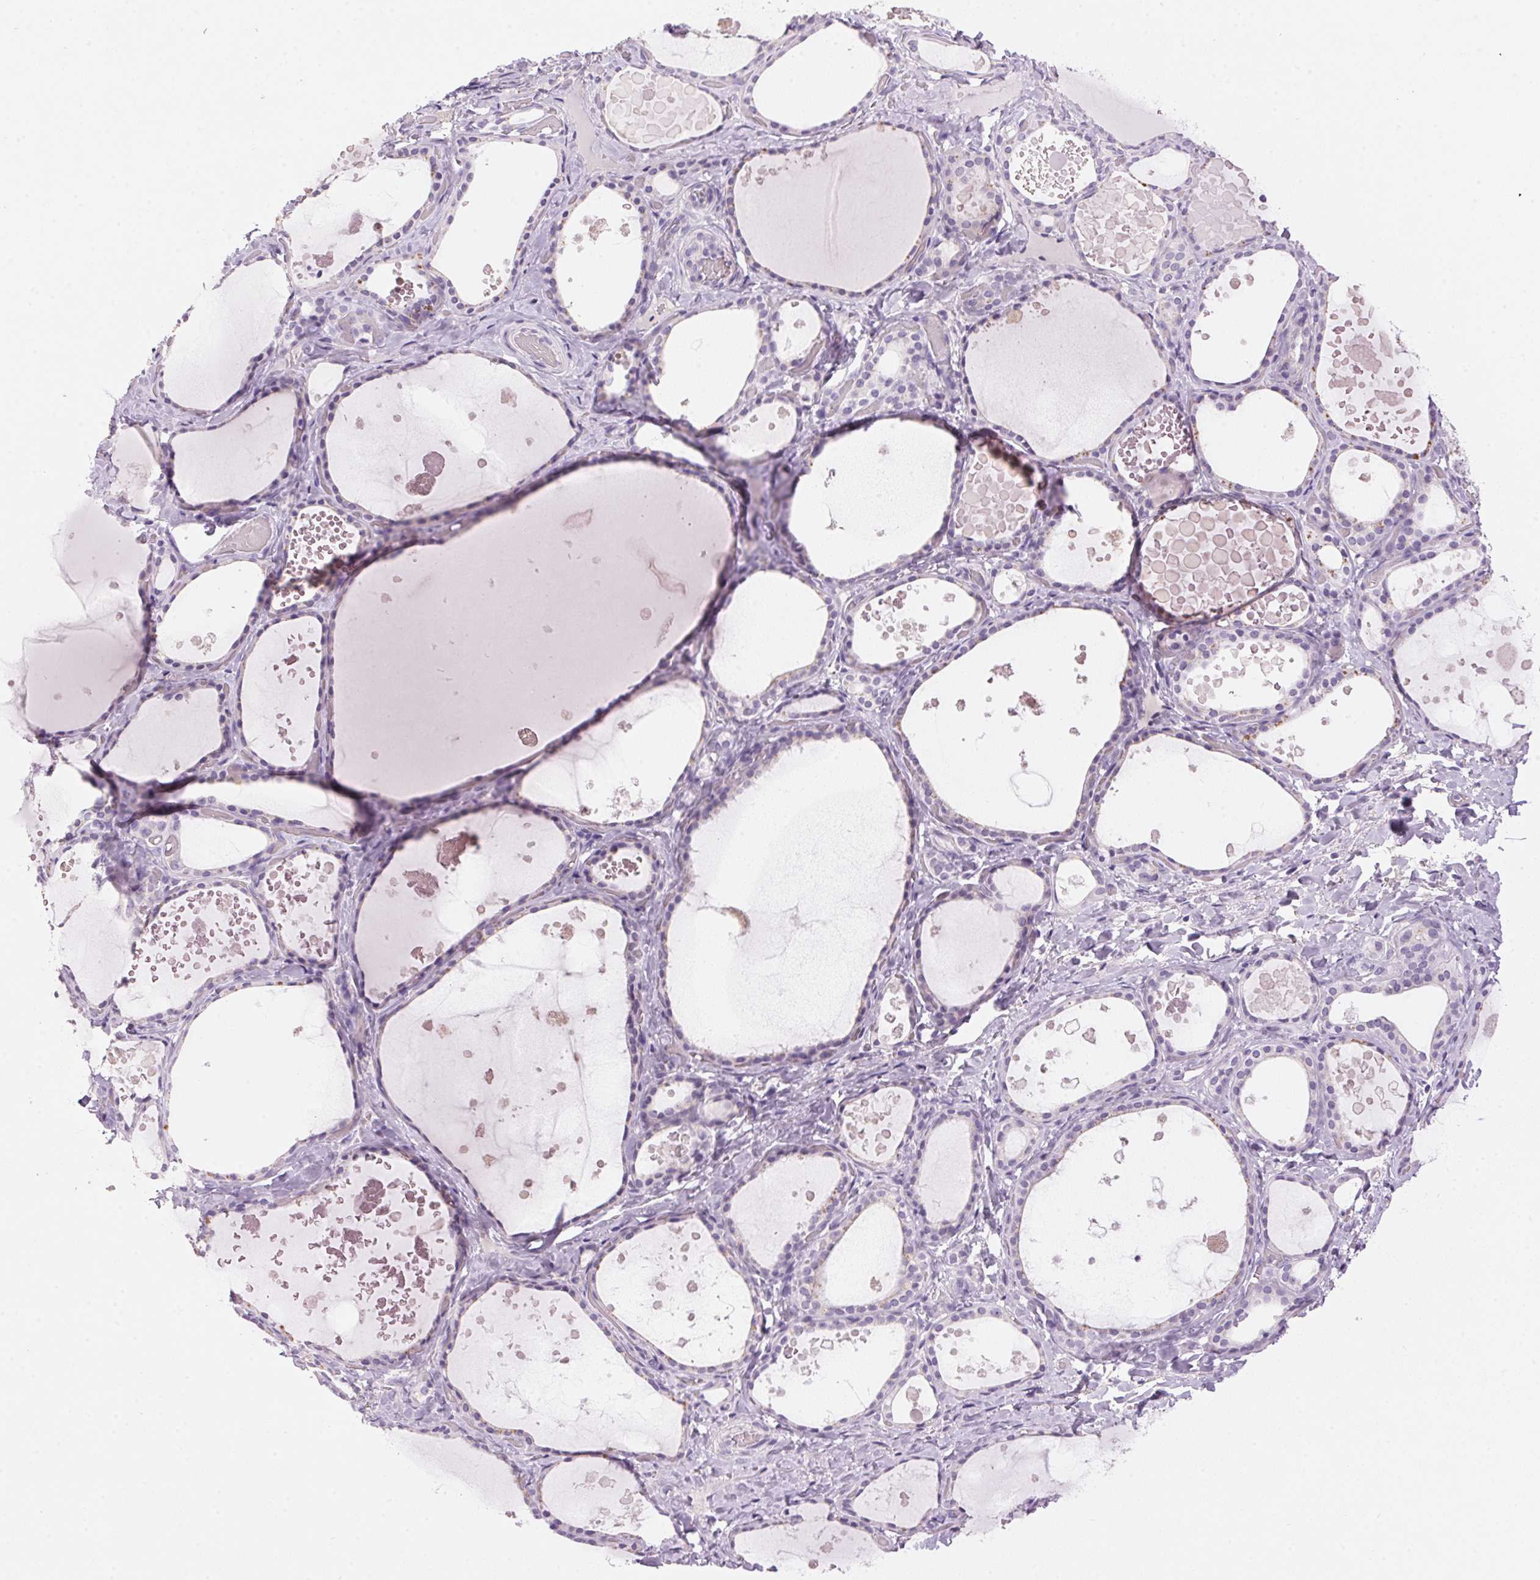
{"staining": {"intensity": "negative", "quantity": "none", "location": "none"}, "tissue": "thyroid gland", "cell_type": "Glandular cells", "image_type": "normal", "snomed": [{"axis": "morphology", "description": "Normal tissue, NOS"}, {"axis": "topography", "description": "Thyroid gland"}], "caption": "DAB (3,3'-diaminobenzidine) immunohistochemical staining of benign thyroid gland demonstrates no significant positivity in glandular cells.", "gene": "HSD17B2", "patient": {"sex": "female", "age": 56}}